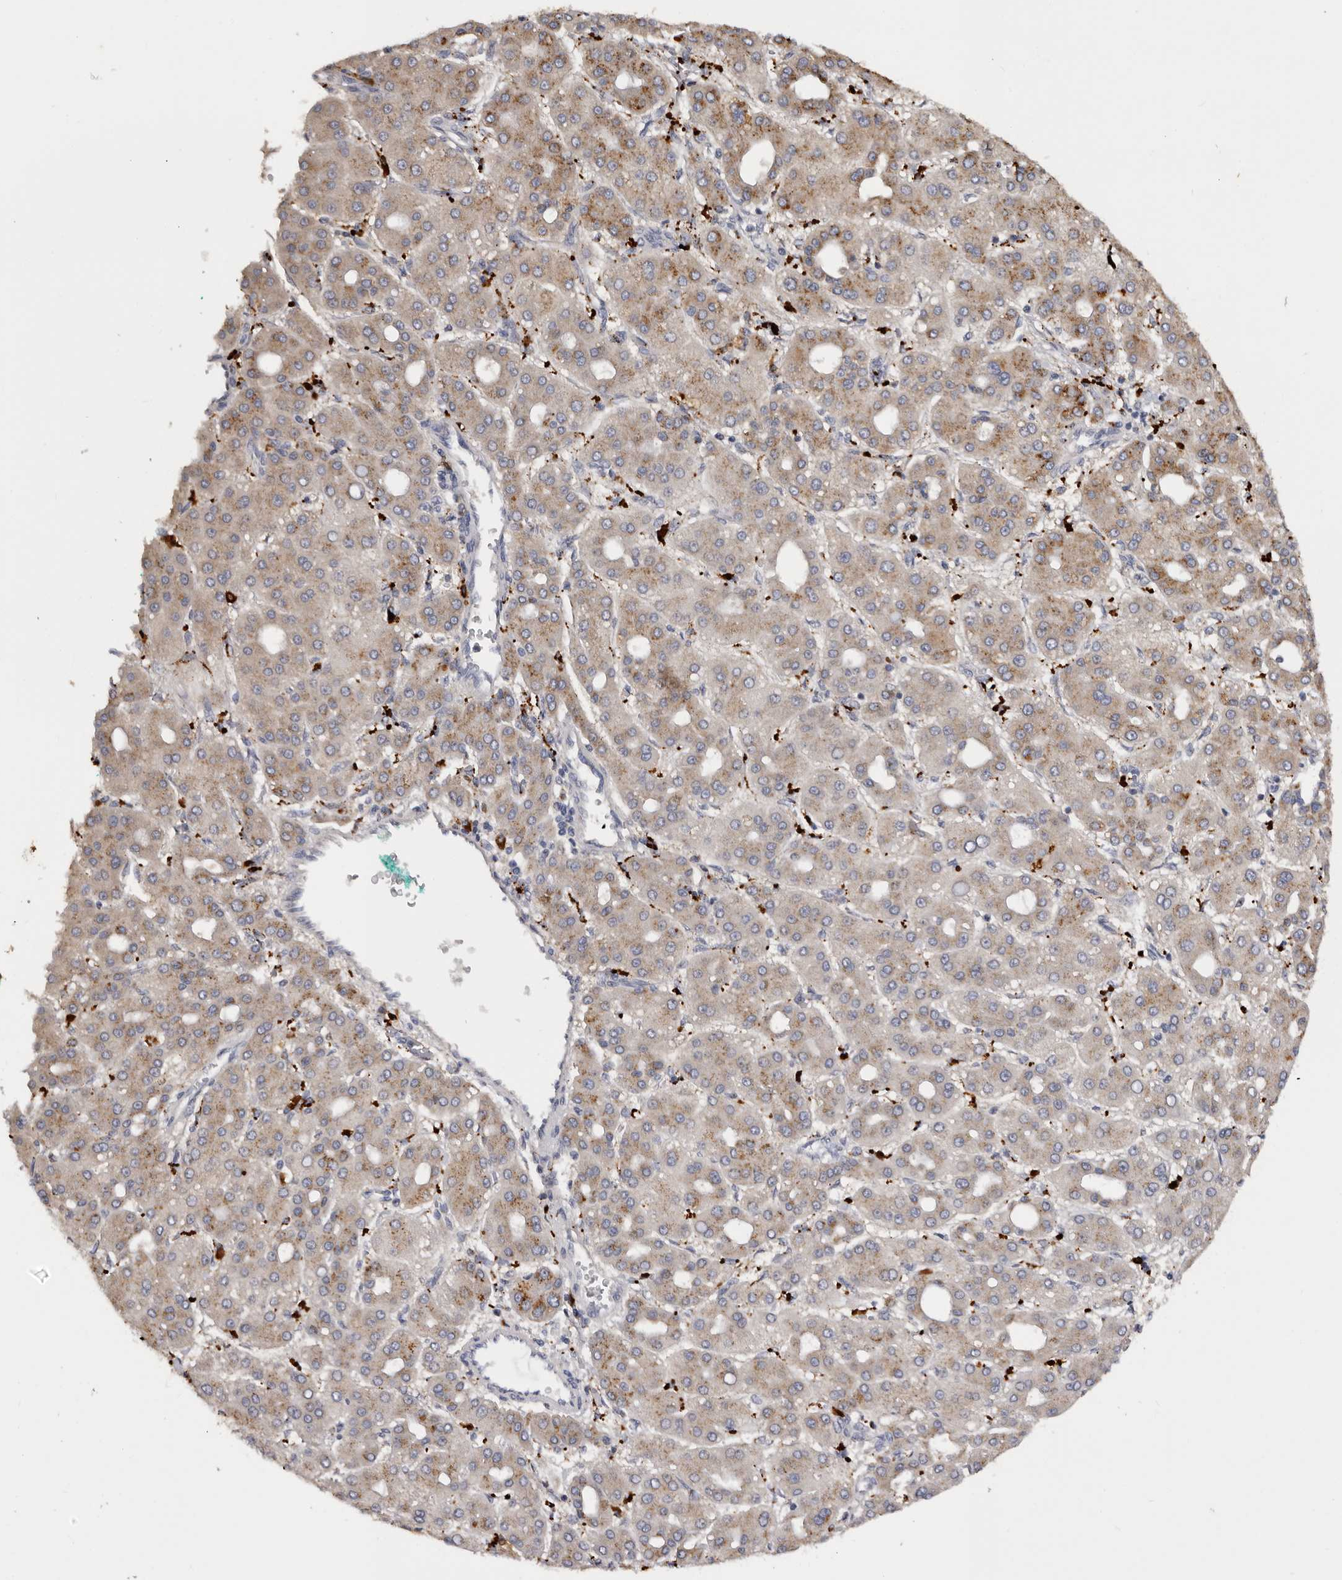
{"staining": {"intensity": "moderate", "quantity": "25%-75%", "location": "cytoplasmic/membranous"}, "tissue": "liver cancer", "cell_type": "Tumor cells", "image_type": "cancer", "snomed": [{"axis": "morphology", "description": "Carcinoma, Hepatocellular, NOS"}, {"axis": "topography", "description": "Liver"}], "caption": "Immunohistochemical staining of liver hepatocellular carcinoma demonstrates moderate cytoplasmic/membranous protein positivity in about 25%-75% of tumor cells.", "gene": "DAP", "patient": {"sex": "male", "age": 65}}